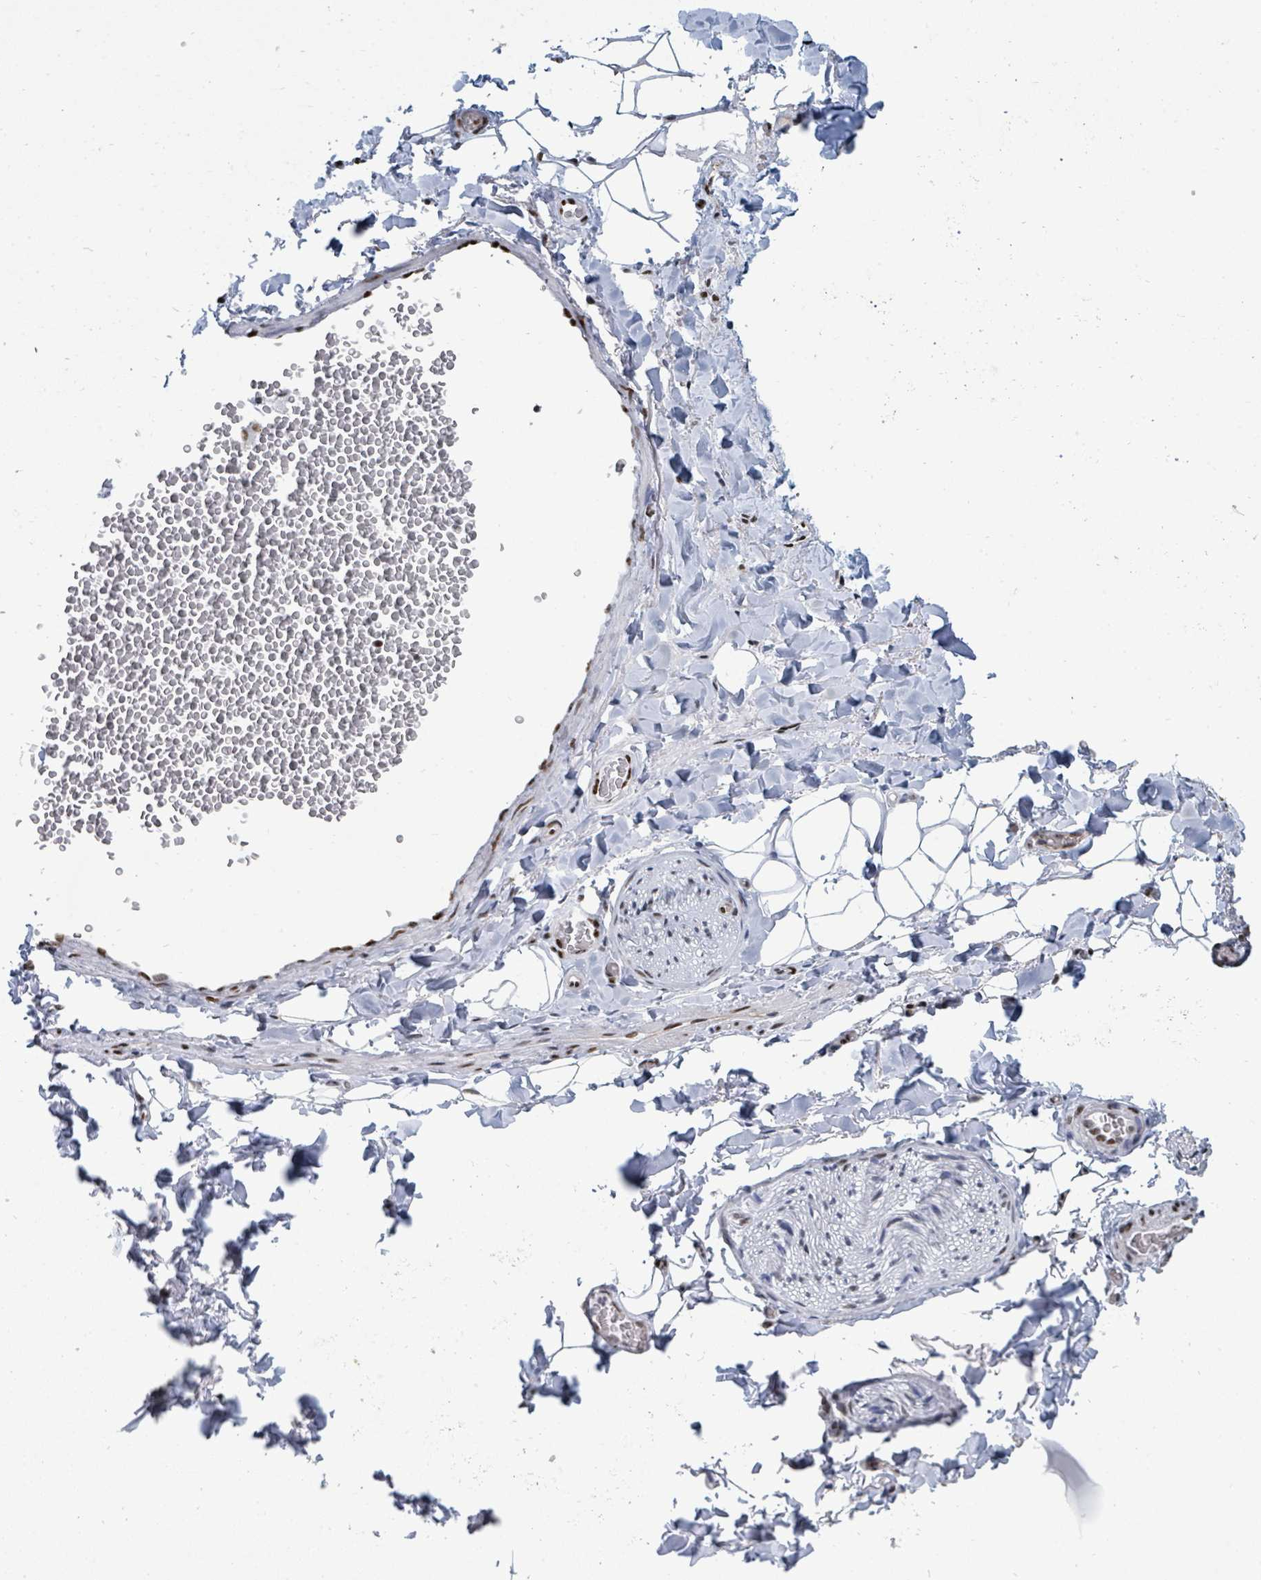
{"staining": {"intensity": "moderate", "quantity": ">75%", "location": "nuclear"}, "tissue": "adipose tissue", "cell_type": "Adipocytes", "image_type": "normal", "snomed": [{"axis": "morphology", "description": "Normal tissue, NOS"}, {"axis": "morphology", "description": "Carcinoma, NOS"}, {"axis": "topography", "description": "Pancreas"}, {"axis": "topography", "description": "Peripheral nerve tissue"}], "caption": "Approximately >75% of adipocytes in unremarkable human adipose tissue display moderate nuclear protein positivity as visualized by brown immunohistochemical staining.", "gene": "SUMO2", "patient": {"sex": "female", "age": 29}}